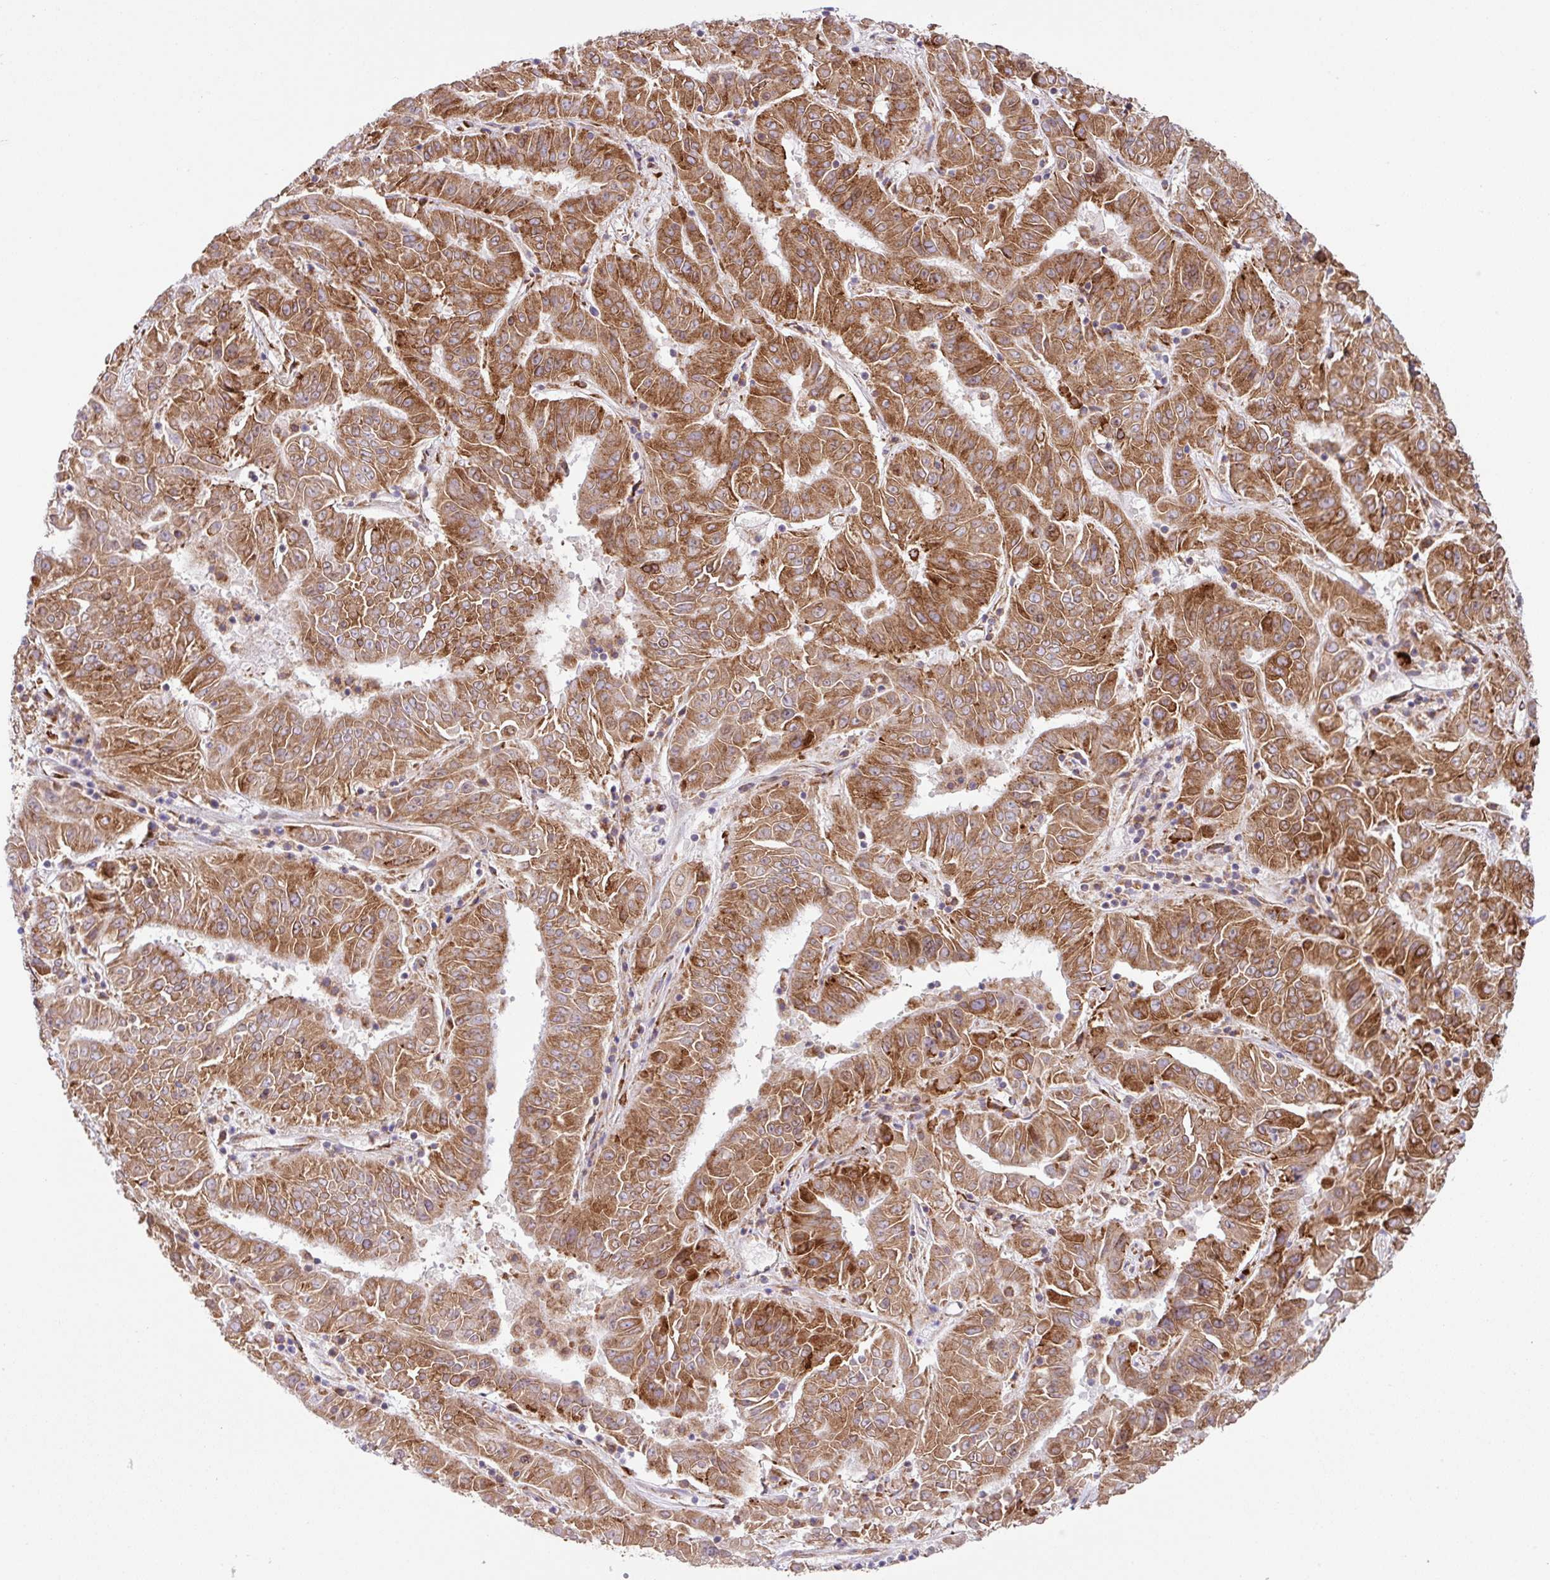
{"staining": {"intensity": "moderate", "quantity": ">75%", "location": "cytoplasmic/membranous"}, "tissue": "pancreatic cancer", "cell_type": "Tumor cells", "image_type": "cancer", "snomed": [{"axis": "morphology", "description": "Adenocarcinoma, NOS"}, {"axis": "topography", "description": "Pancreas"}], "caption": "An image of pancreatic cancer stained for a protein shows moderate cytoplasmic/membranous brown staining in tumor cells.", "gene": "SLC39A7", "patient": {"sex": "male", "age": 63}}